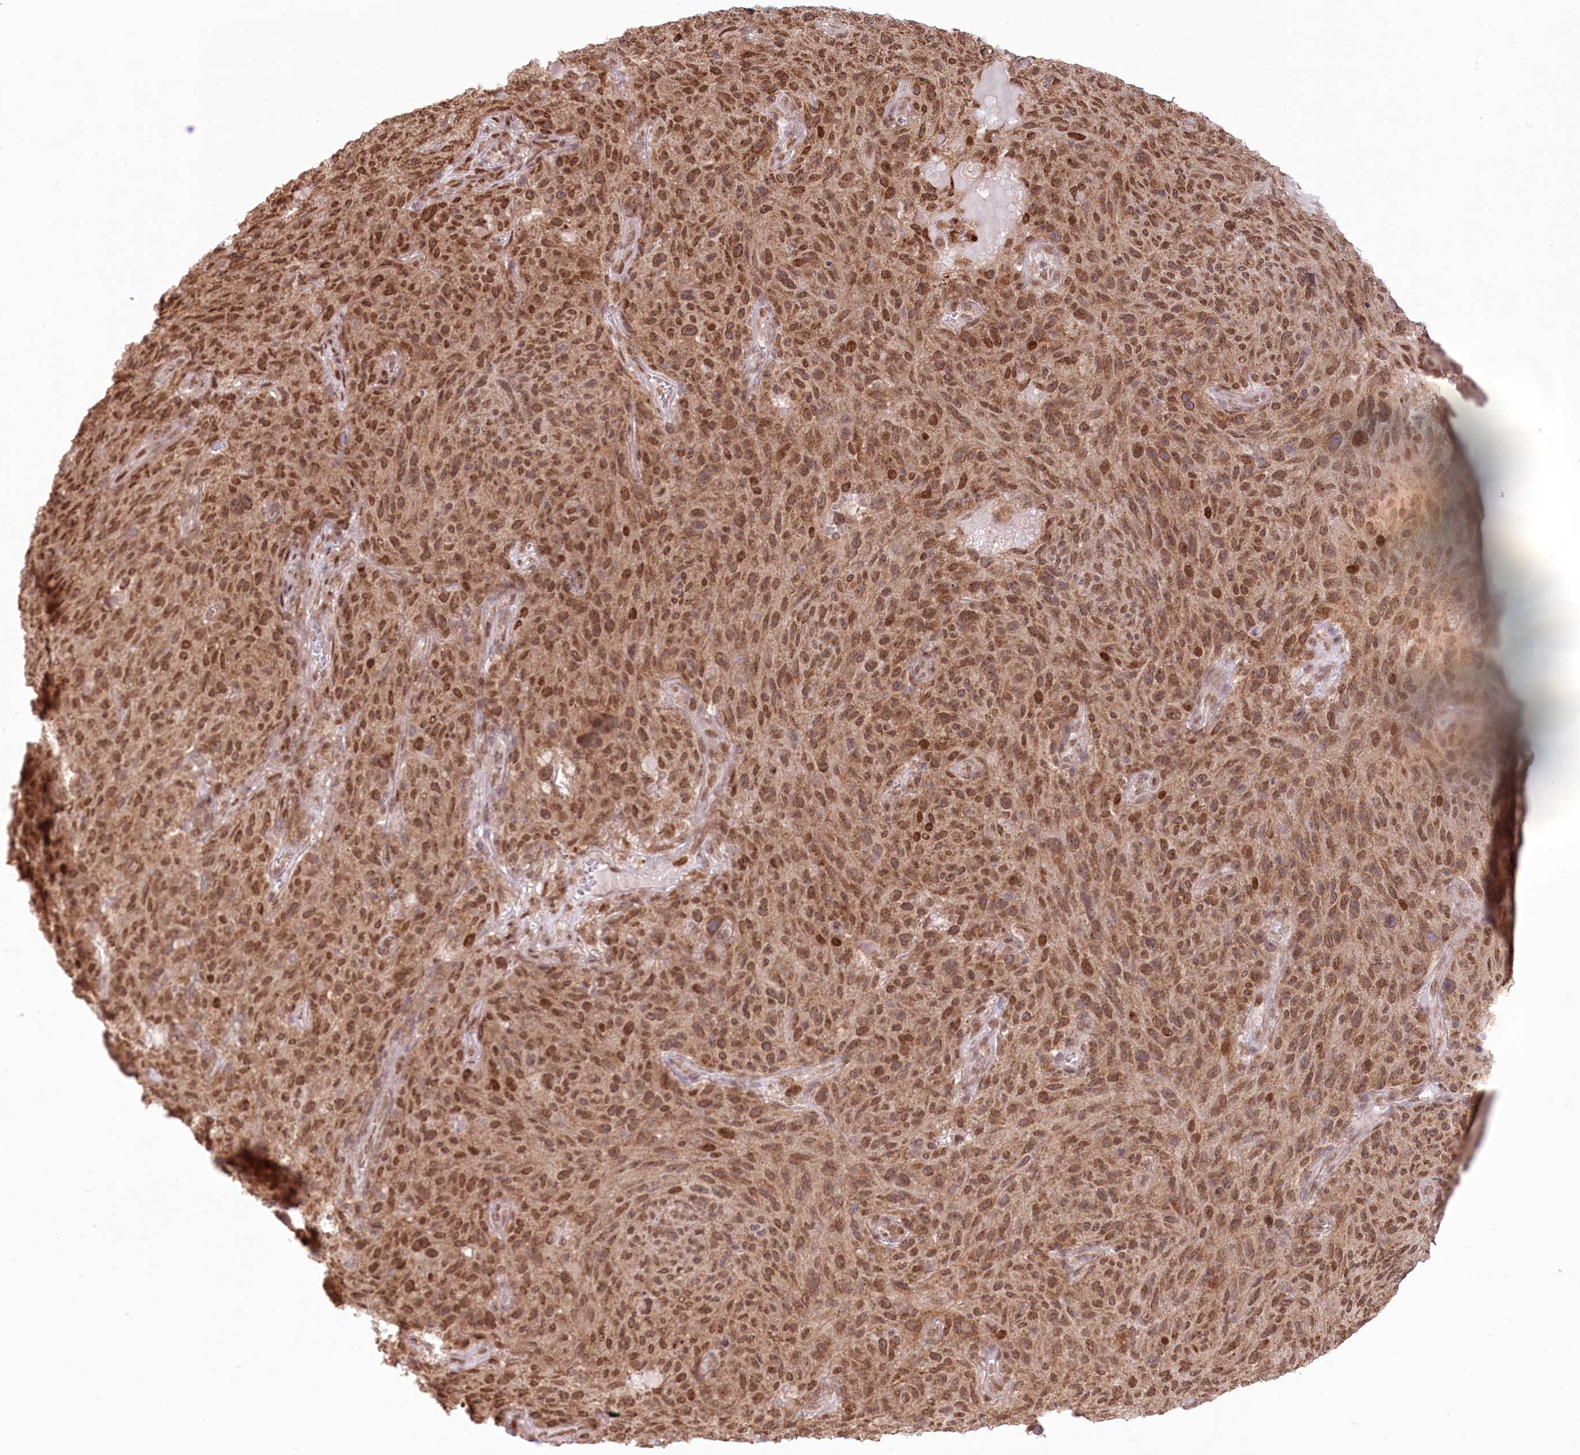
{"staining": {"intensity": "strong", "quantity": ">75%", "location": "cytoplasmic/membranous,nuclear"}, "tissue": "melanoma", "cell_type": "Tumor cells", "image_type": "cancer", "snomed": [{"axis": "morphology", "description": "Malignant melanoma, NOS"}, {"axis": "topography", "description": "Skin"}], "caption": "Immunohistochemical staining of melanoma exhibits high levels of strong cytoplasmic/membranous and nuclear staining in approximately >75% of tumor cells. (Brightfield microscopy of DAB IHC at high magnification).", "gene": "PYURF", "patient": {"sex": "female", "age": 82}}